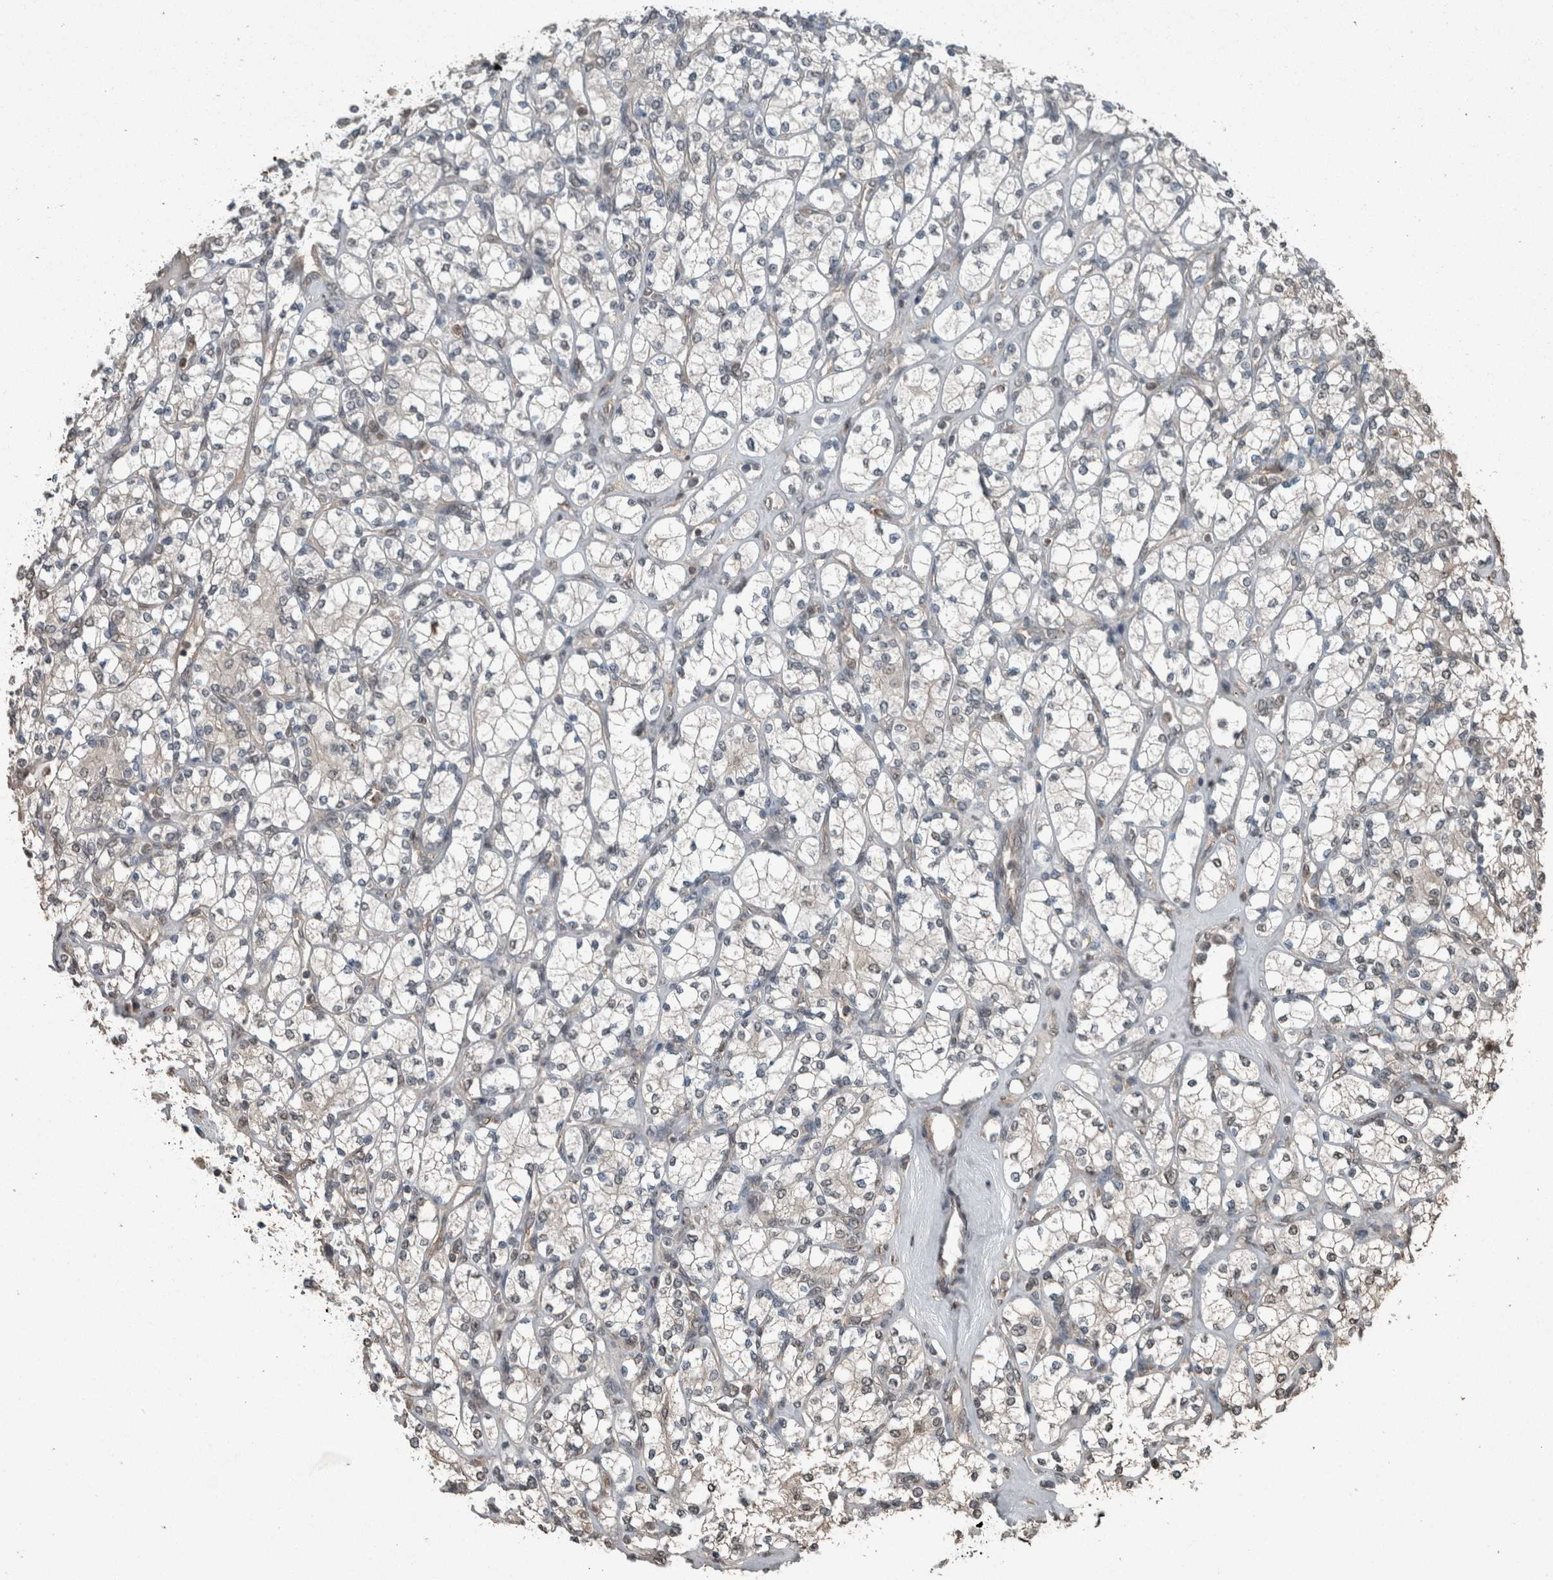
{"staining": {"intensity": "negative", "quantity": "none", "location": "none"}, "tissue": "renal cancer", "cell_type": "Tumor cells", "image_type": "cancer", "snomed": [{"axis": "morphology", "description": "Adenocarcinoma, NOS"}, {"axis": "topography", "description": "Kidney"}], "caption": "Tumor cells show no significant protein expression in renal cancer (adenocarcinoma).", "gene": "MYO1E", "patient": {"sex": "male", "age": 77}}